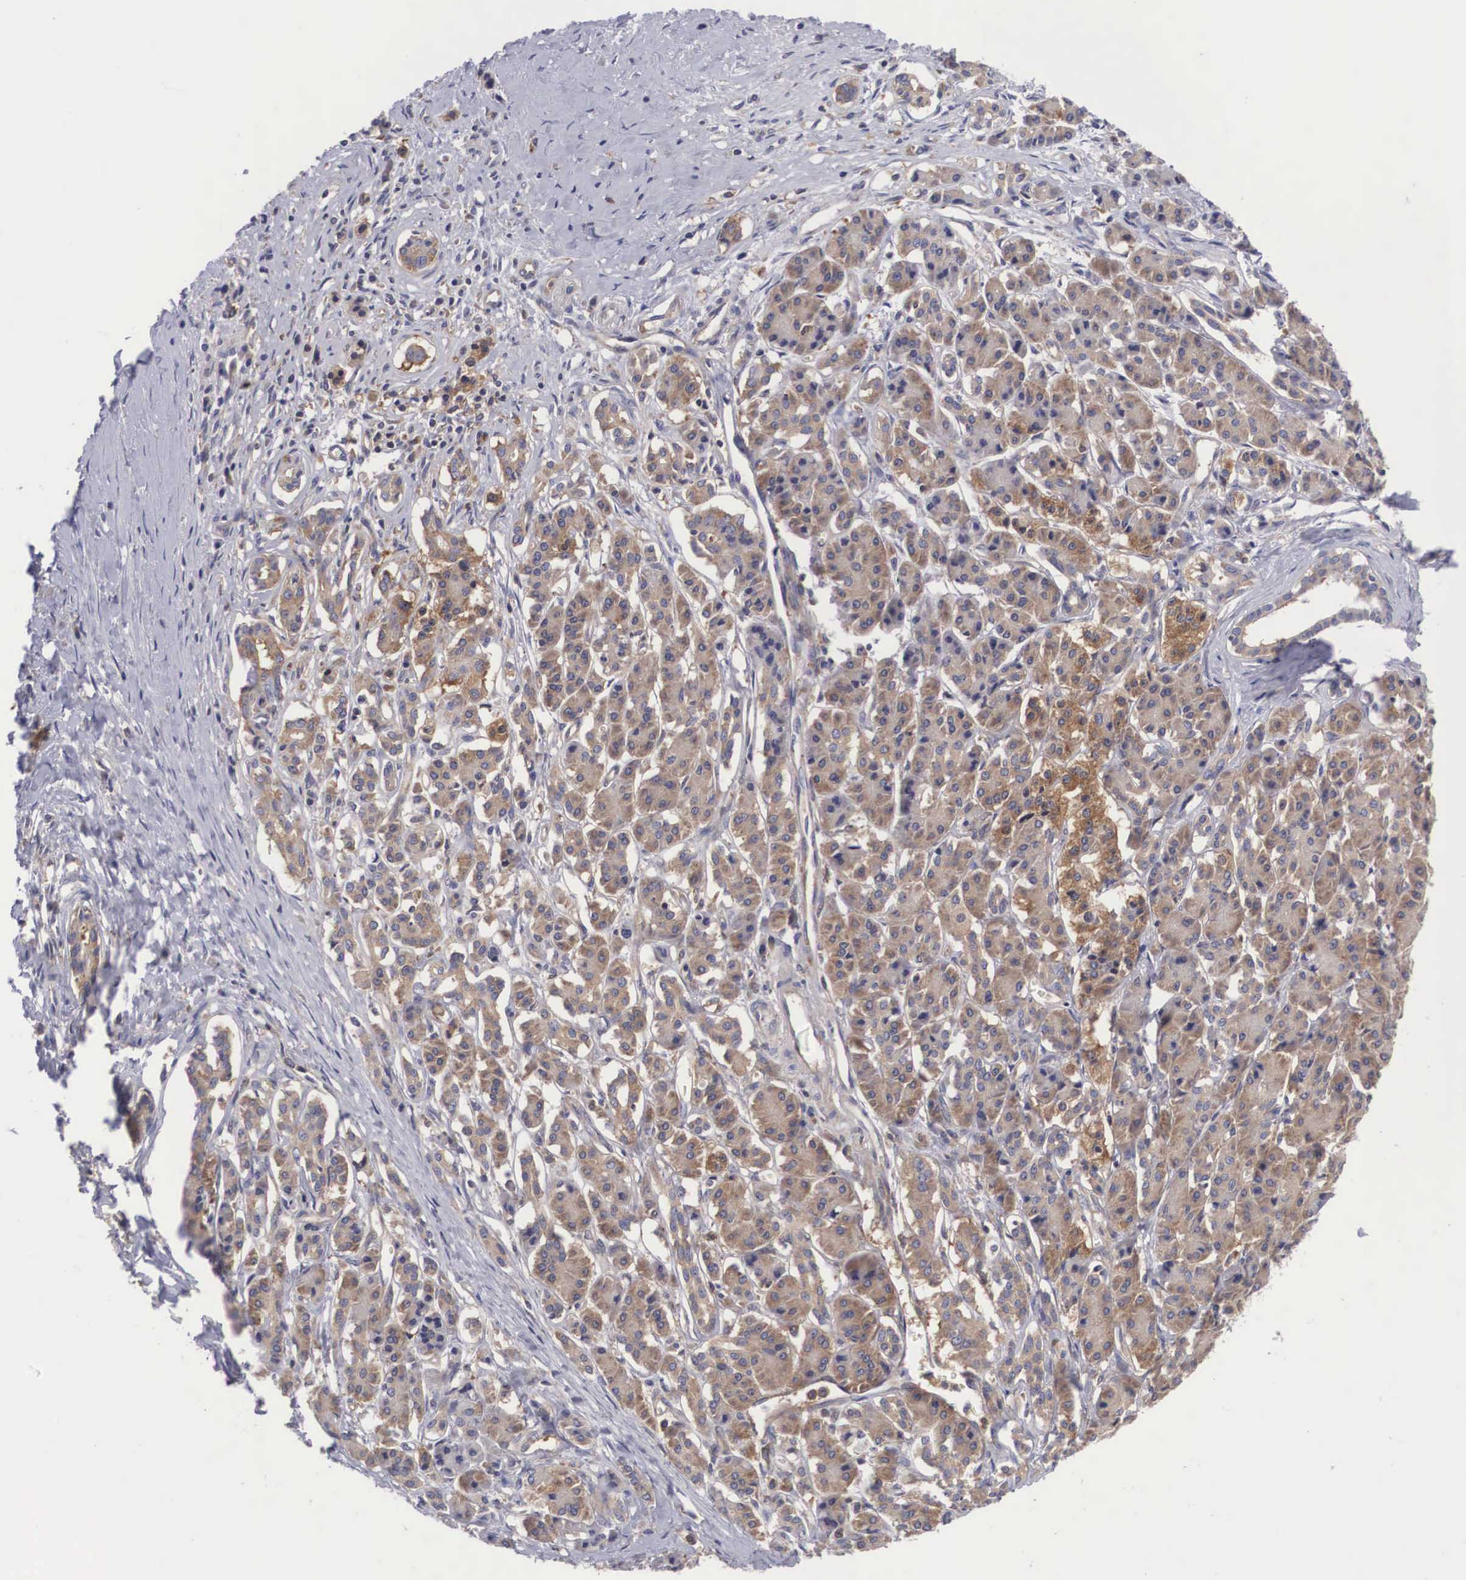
{"staining": {"intensity": "moderate", "quantity": ">75%", "location": "cytoplasmic/membranous"}, "tissue": "pancreatic cancer", "cell_type": "Tumor cells", "image_type": "cancer", "snomed": [{"axis": "morphology", "description": "Adenocarcinoma, NOS"}, {"axis": "topography", "description": "Pancreas"}], "caption": "Tumor cells reveal moderate cytoplasmic/membranous expression in approximately >75% of cells in pancreatic cancer. (Stains: DAB (3,3'-diaminobenzidine) in brown, nuclei in blue, Microscopy: brightfield microscopy at high magnification).", "gene": "GRIPAP1", "patient": {"sex": "male", "age": 59}}